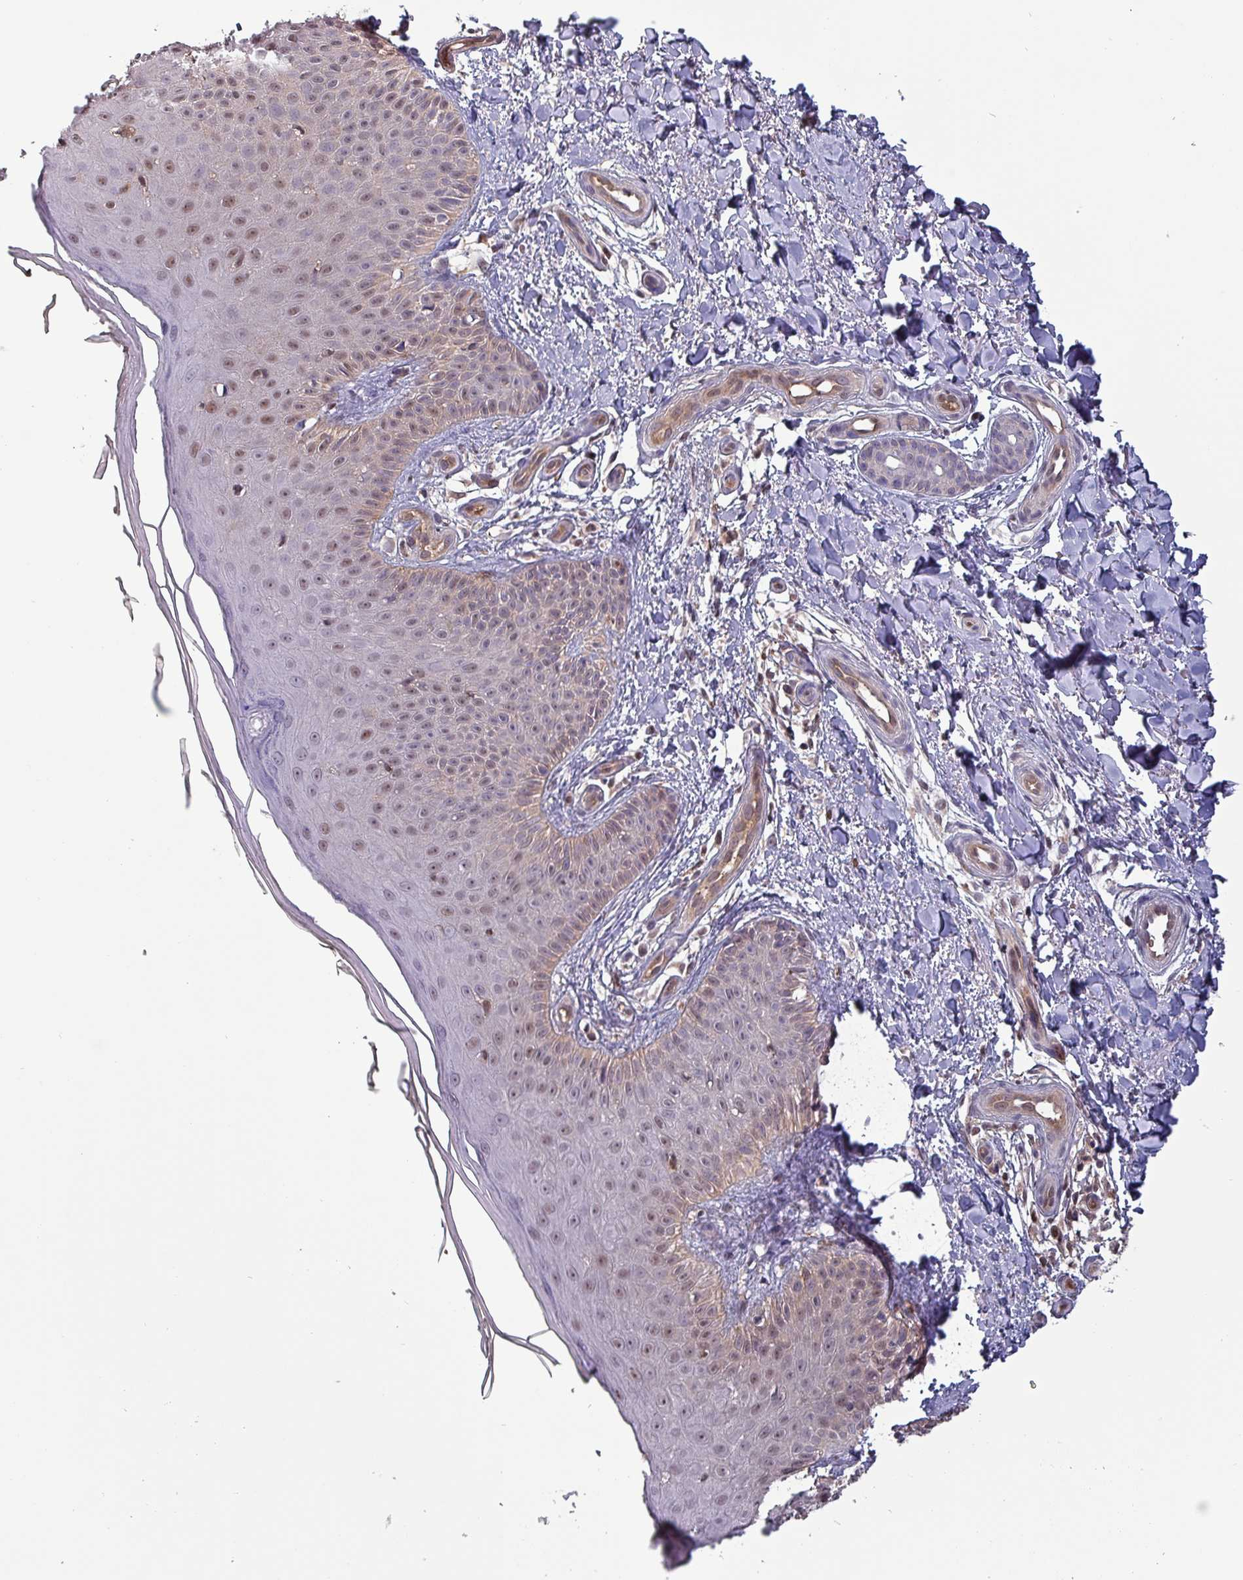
{"staining": {"intensity": "weak", "quantity": "<25%", "location": "cytoplasmic/membranous"}, "tissue": "skin", "cell_type": "Fibroblasts", "image_type": "normal", "snomed": [{"axis": "morphology", "description": "Normal tissue, NOS"}, {"axis": "topography", "description": "Skin"}], "caption": "Micrograph shows no protein positivity in fibroblasts of unremarkable skin. The staining was performed using DAB (3,3'-diaminobenzidine) to visualize the protein expression in brown, while the nuclei were stained in blue with hematoxylin (Magnification: 20x).", "gene": "PSMB8", "patient": {"sex": "male", "age": 81}}